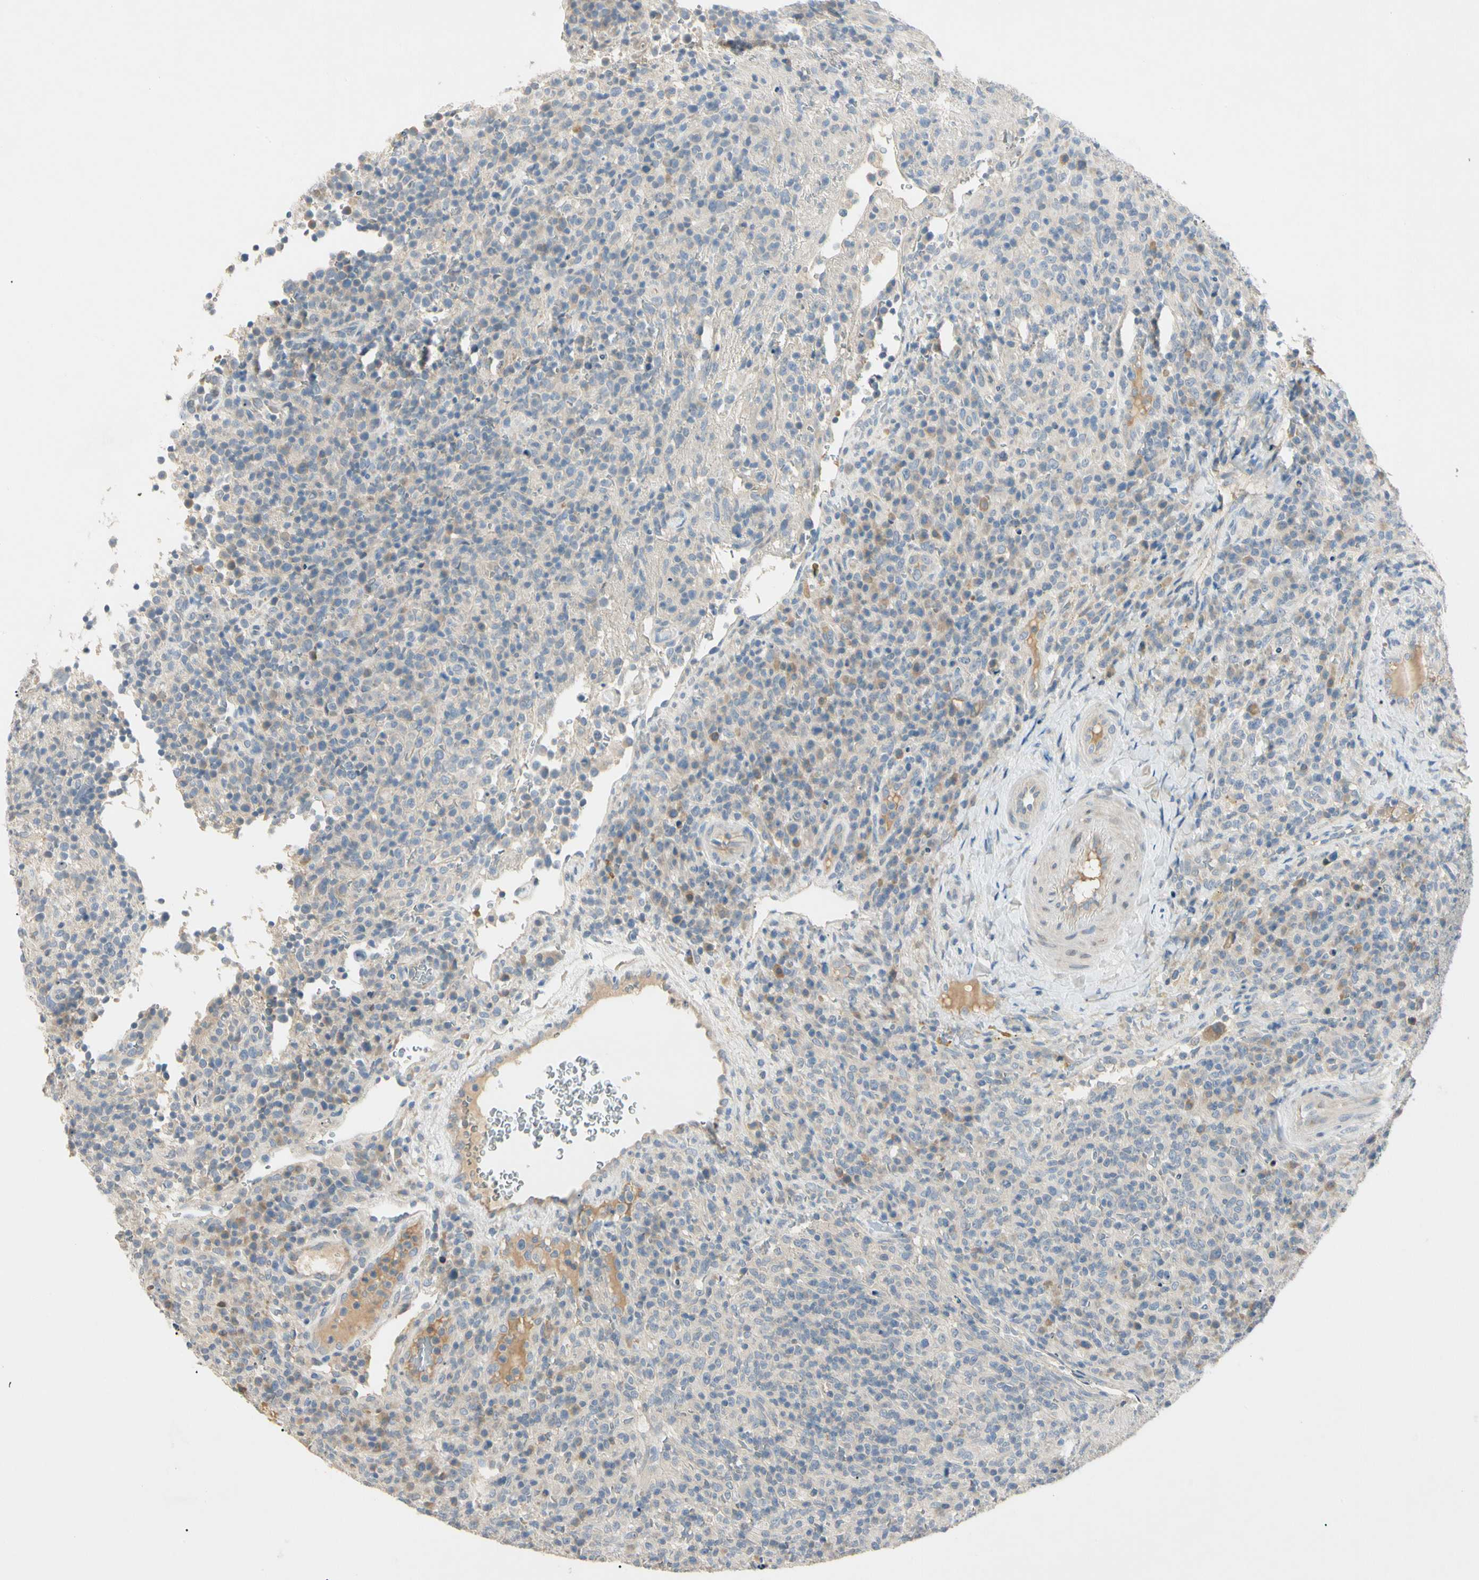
{"staining": {"intensity": "weak", "quantity": "<25%", "location": "cytoplasmic/membranous"}, "tissue": "lymphoma", "cell_type": "Tumor cells", "image_type": "cancer", "snomed": [{"axis": "morphology", "description": "Malignant lymphoma, non-Hodgkin's type, High grade"}, {"axis": "topography", "description": "Lymph node"}], "caption": "This is a photomicrograph of IHC staining of lymphoma, which shows no positivity in tumor cells. Nuclei are stained in blue.", "gene": "PRSS21", "patient": {"sex": "female", "age": 76}}